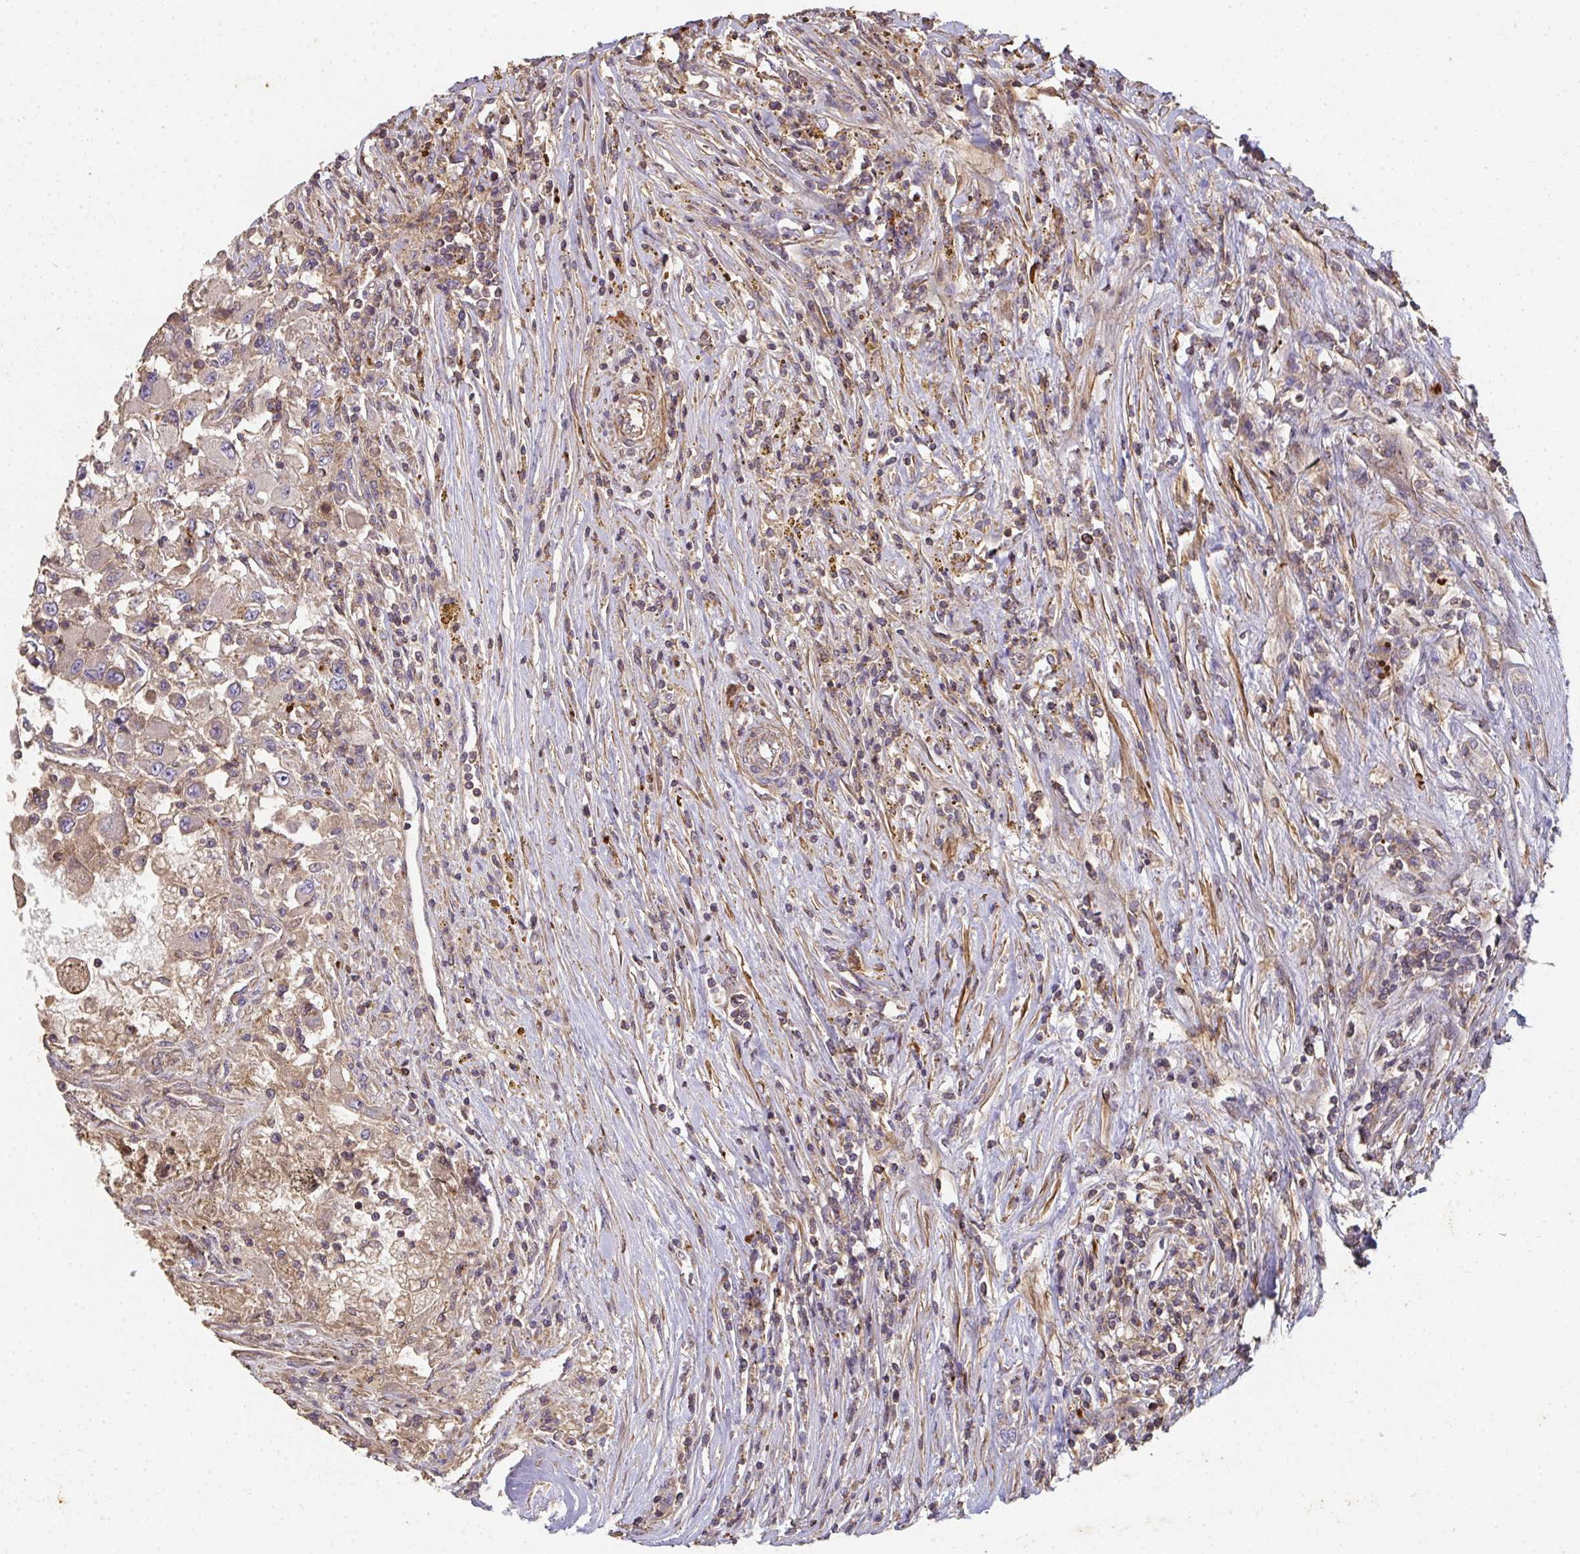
{"staining": {"intensity": "weak", "quantity": ">75%", "location": "cytoplasmic/membranous"}, "tissue": "renal cancer", "cell_type": "Tumor cells", "image_type": "cancer", "snomed": [{"axis": "morphology", "description": "Adenocarcinoma, NOS"}, {"axis": "topography", "description": "Kidney"}], "caption": "A photomicrograph of renal adenocarcinoma stained for a protein displays weak cytoplasmic/membranous brown staining in tumor cells.", "gene": "TNMD", "patient": {"sex": "female", "age": 67}}